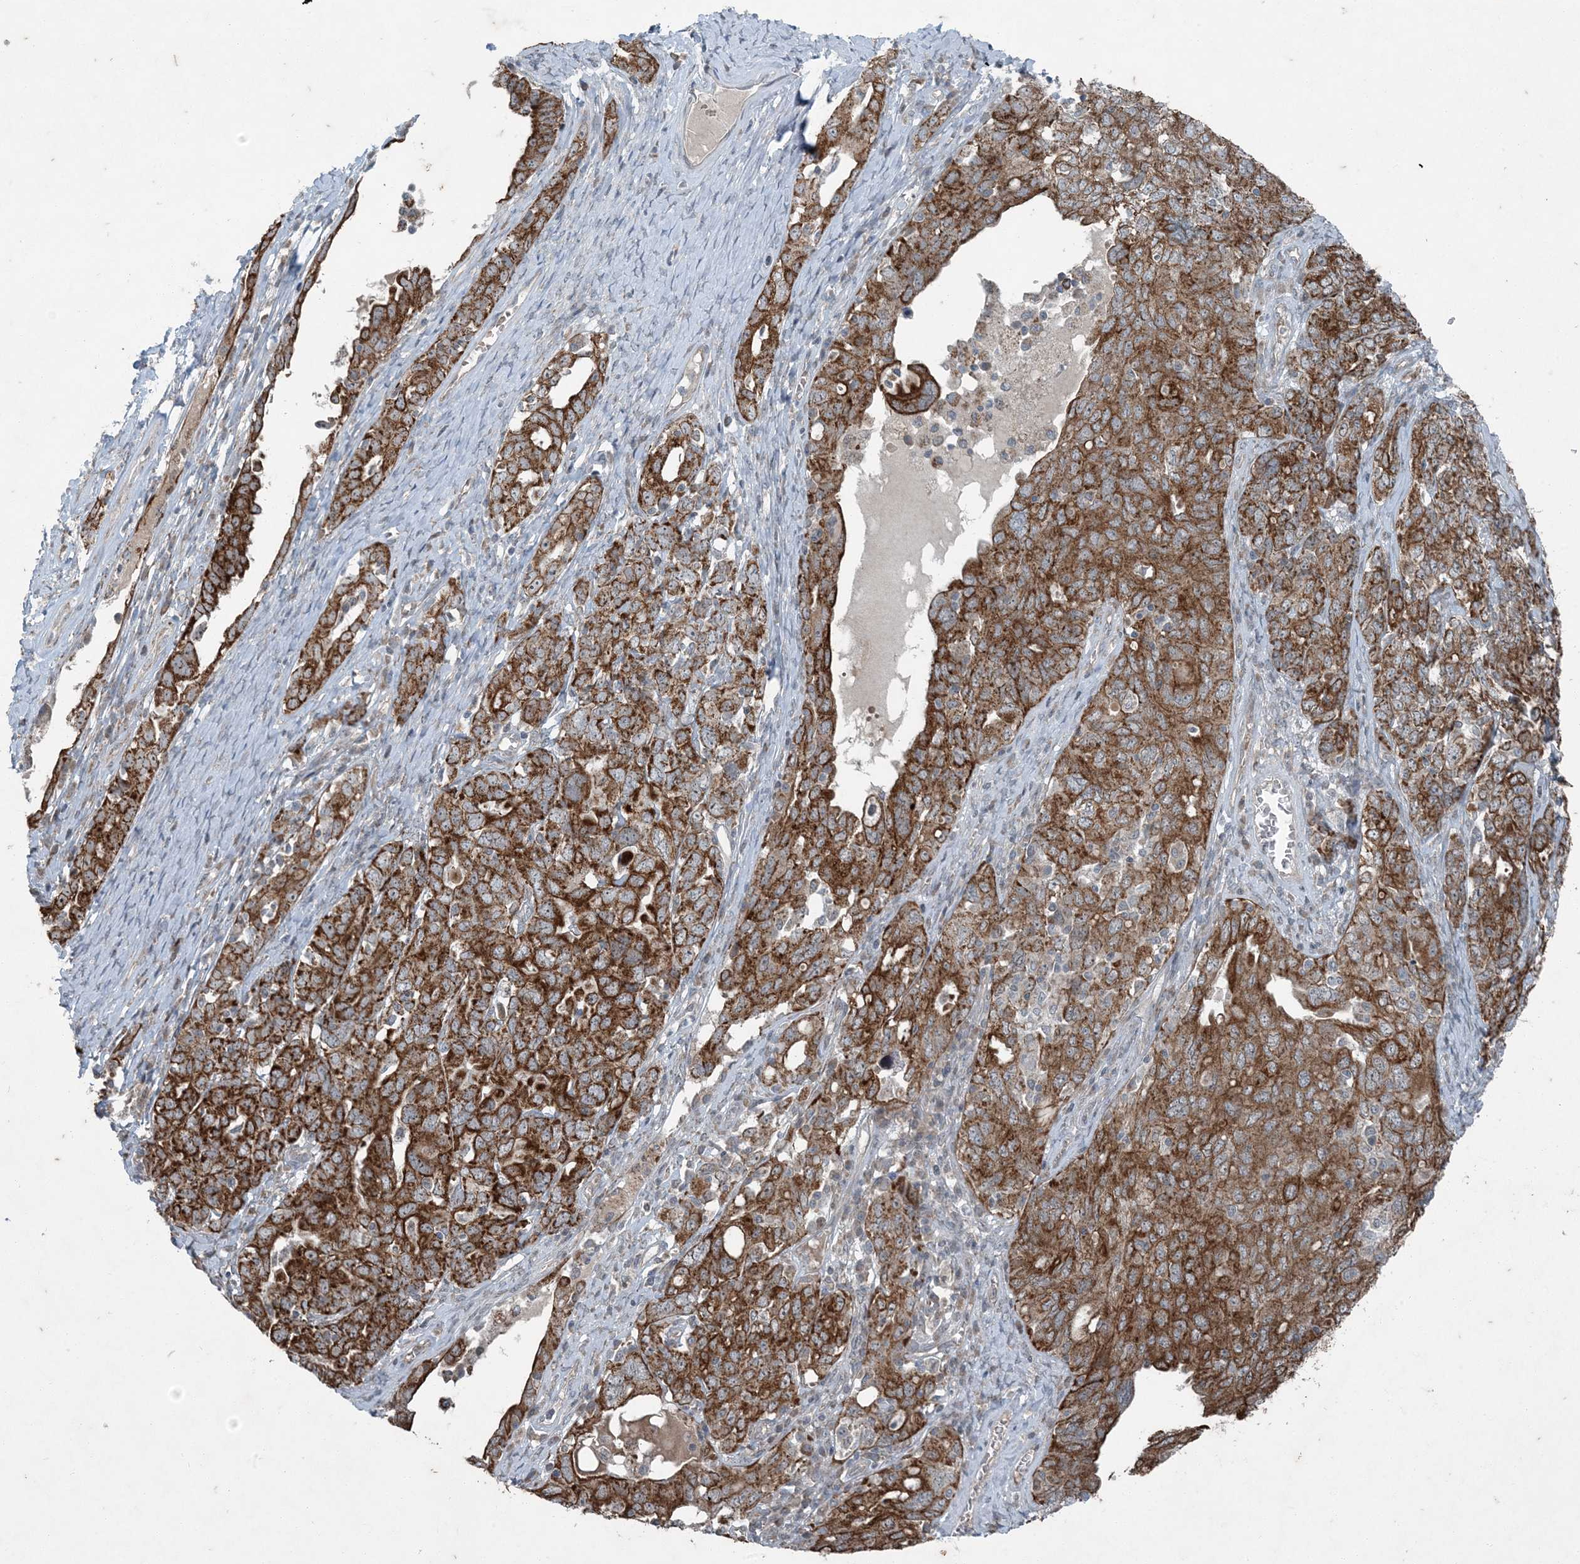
{"staining": {"intensity": "strong", "quantity": ">75%", "location": "cytoplasmic/membranous"}, "tissue": "ovarian cancer", "cell_type": "Tumor cells", "image_type": "cancer", "snomed": [{"axis": "morphology", "description": "Carcinoma, endometroid"}, {"axis": "topography", "description": "Ovary"}], "caption": "Strong cytoplasmic/membranous expression is identified in about >75% of tumor cells in ovarian cancer.", "gene": "PC", "patient": {"sex": "female", "age": 62}}